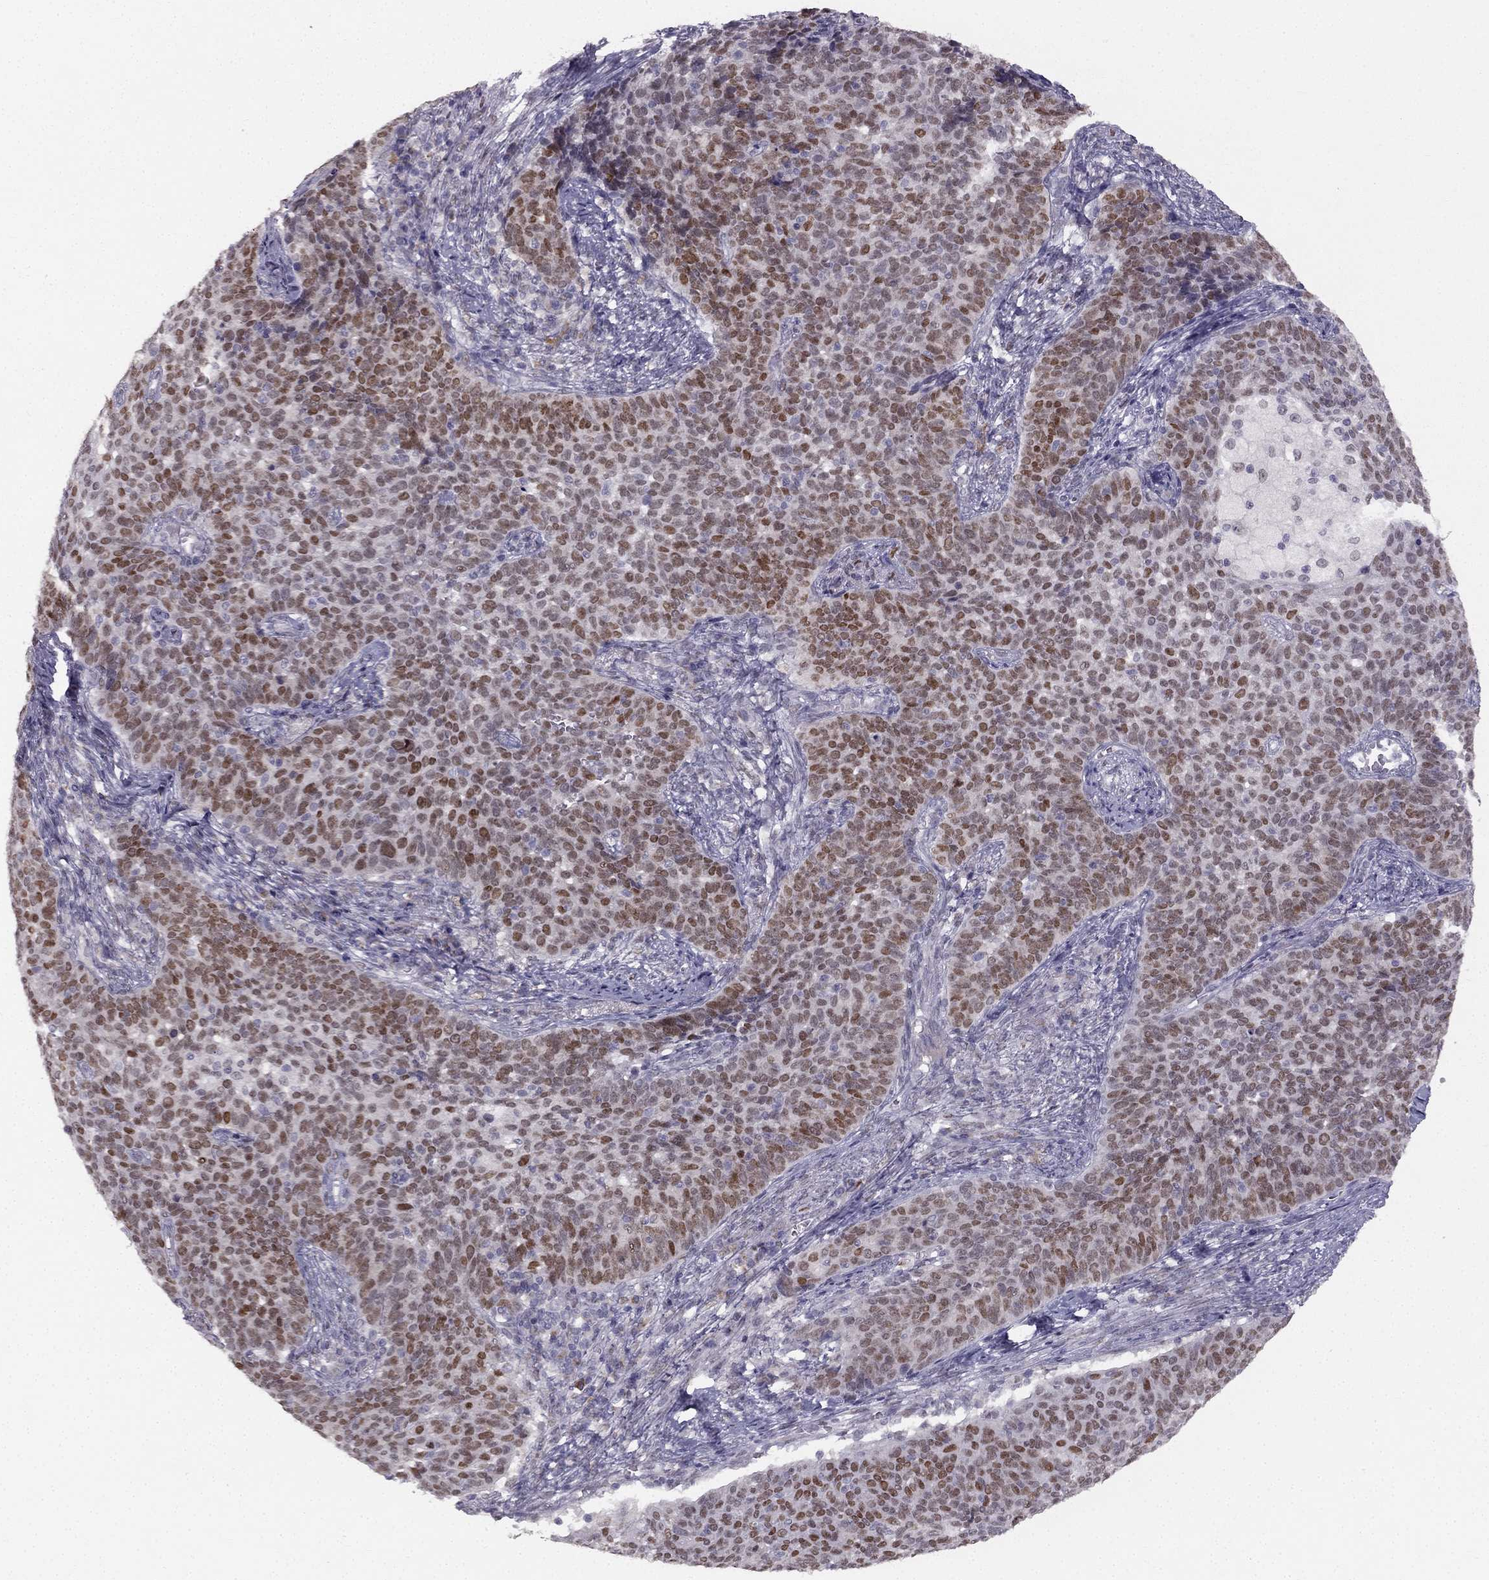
{"staining": {"intensity": "strong", "quantity": ">75%", "location": "nuclear"}, "tissue": "cervical cancer", "cell_type": "Tumor cells", "image_type": "cancer", "snomed": [{"axis": "morphology", "description": "Squamous cell carcinoma, NOS"}, {"axis": "topography", "description": "Cervix"}], "caption": "IHC histopathology image of neoplastic tissue: human squamous cell carcinoma (cervical) stained using immunohistochemistry displays high levels of strong protein expression localized specifically in the nuclear of tumor cells, appearing as a nuclear brown color.", "gene": "TRPS1", "patient": {"sex": "female", "age": 39}}